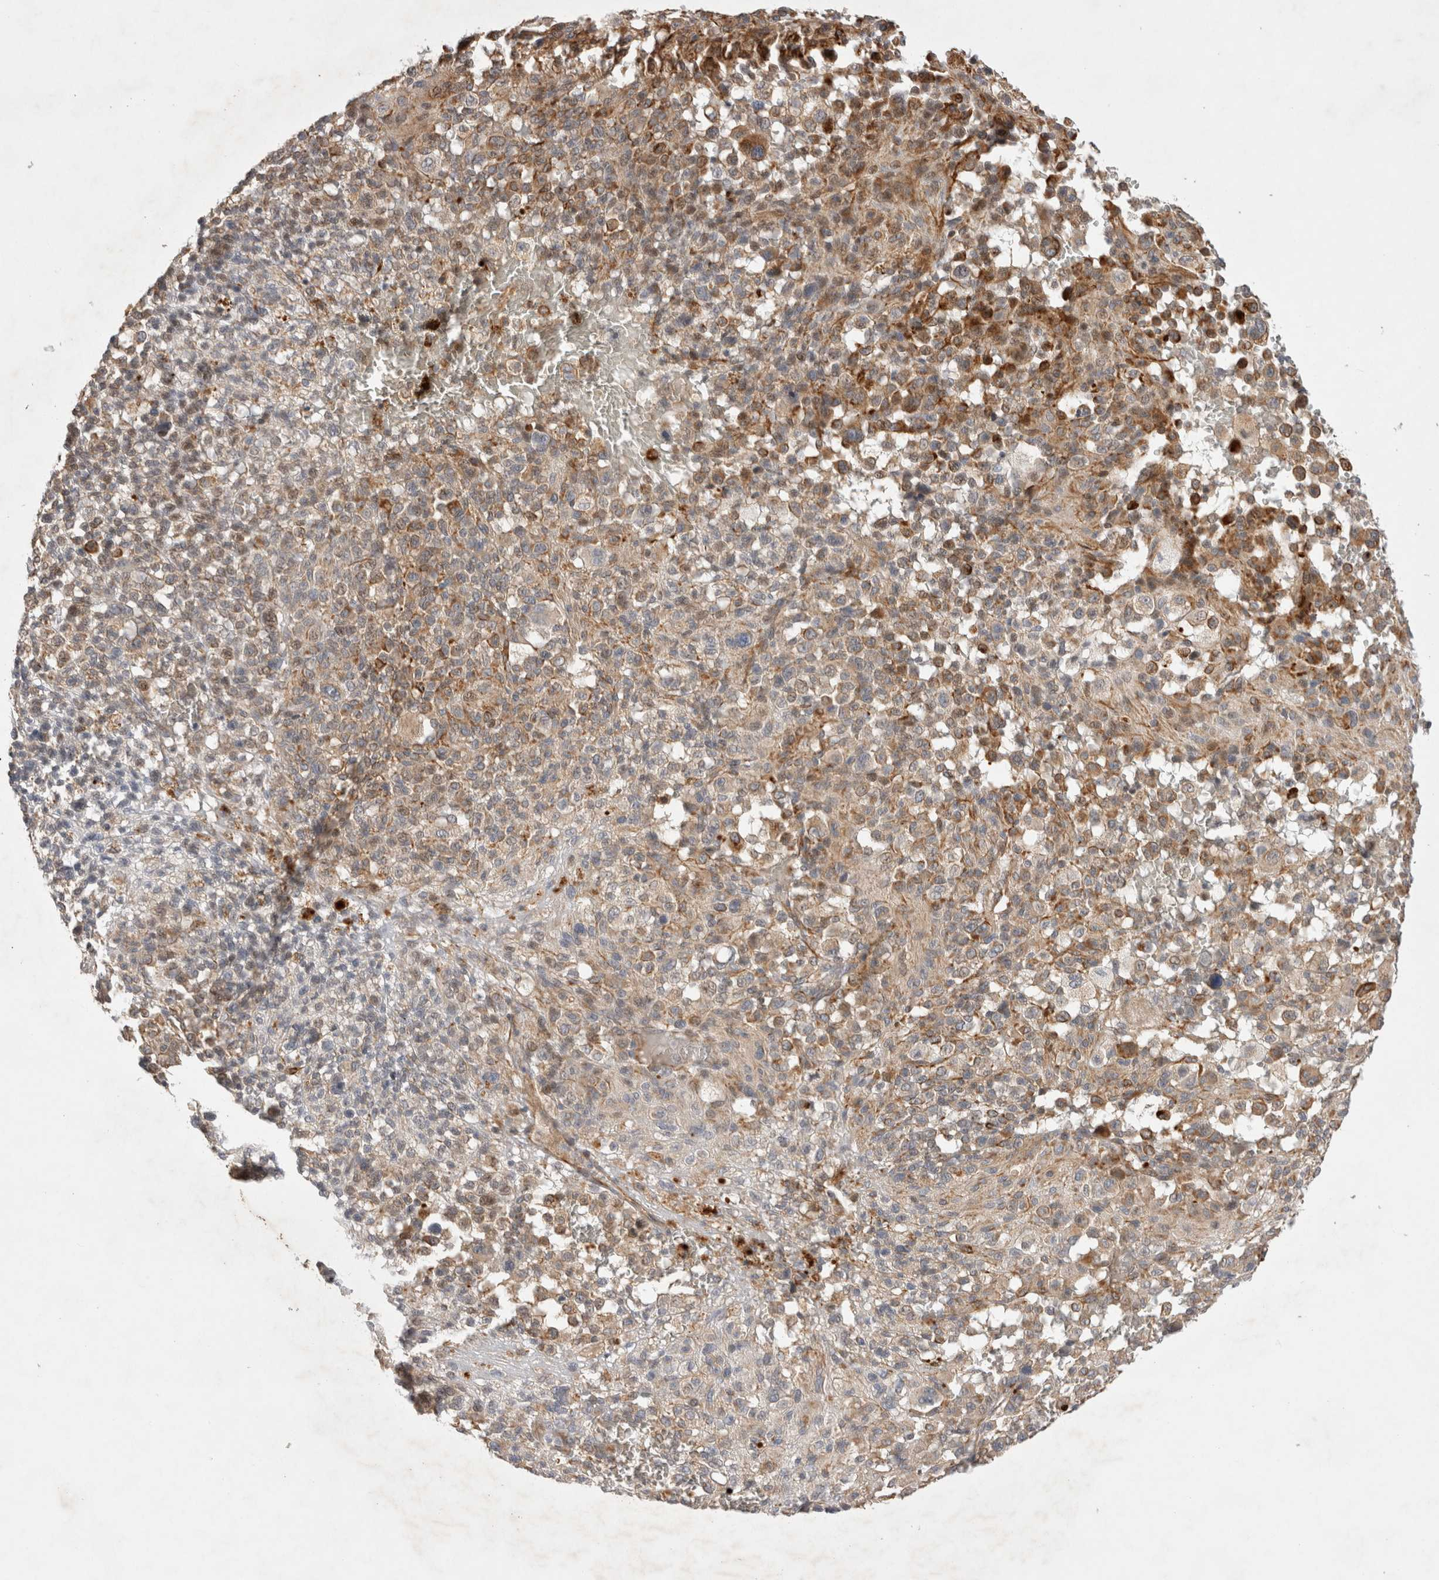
{"staining": {"intensity": "weak", "quantity": ">75%", "location": "cytoplasmic/membranous"}, "tissue": "melanoma", "cell_type": "Tumor cells", "image_type": "cancer", "snomed": [{"axis": "morphology", "description": "Malignant melanoma, Metastatic site"}, {"axis": "topography", "description": "Skin"}], "caption": "DAB (3,3'-diaminobenzidine) immunohistochemical staining of human melanoma reveals weak cytoplasmic/membranous protein positivity in about >75% of tumor cells. Immunohistochemistry stains the protein of interest in brown and the nuclei are stained blue.", "gene": "NMU", "patient": {"sex": "female", "age": 74}}